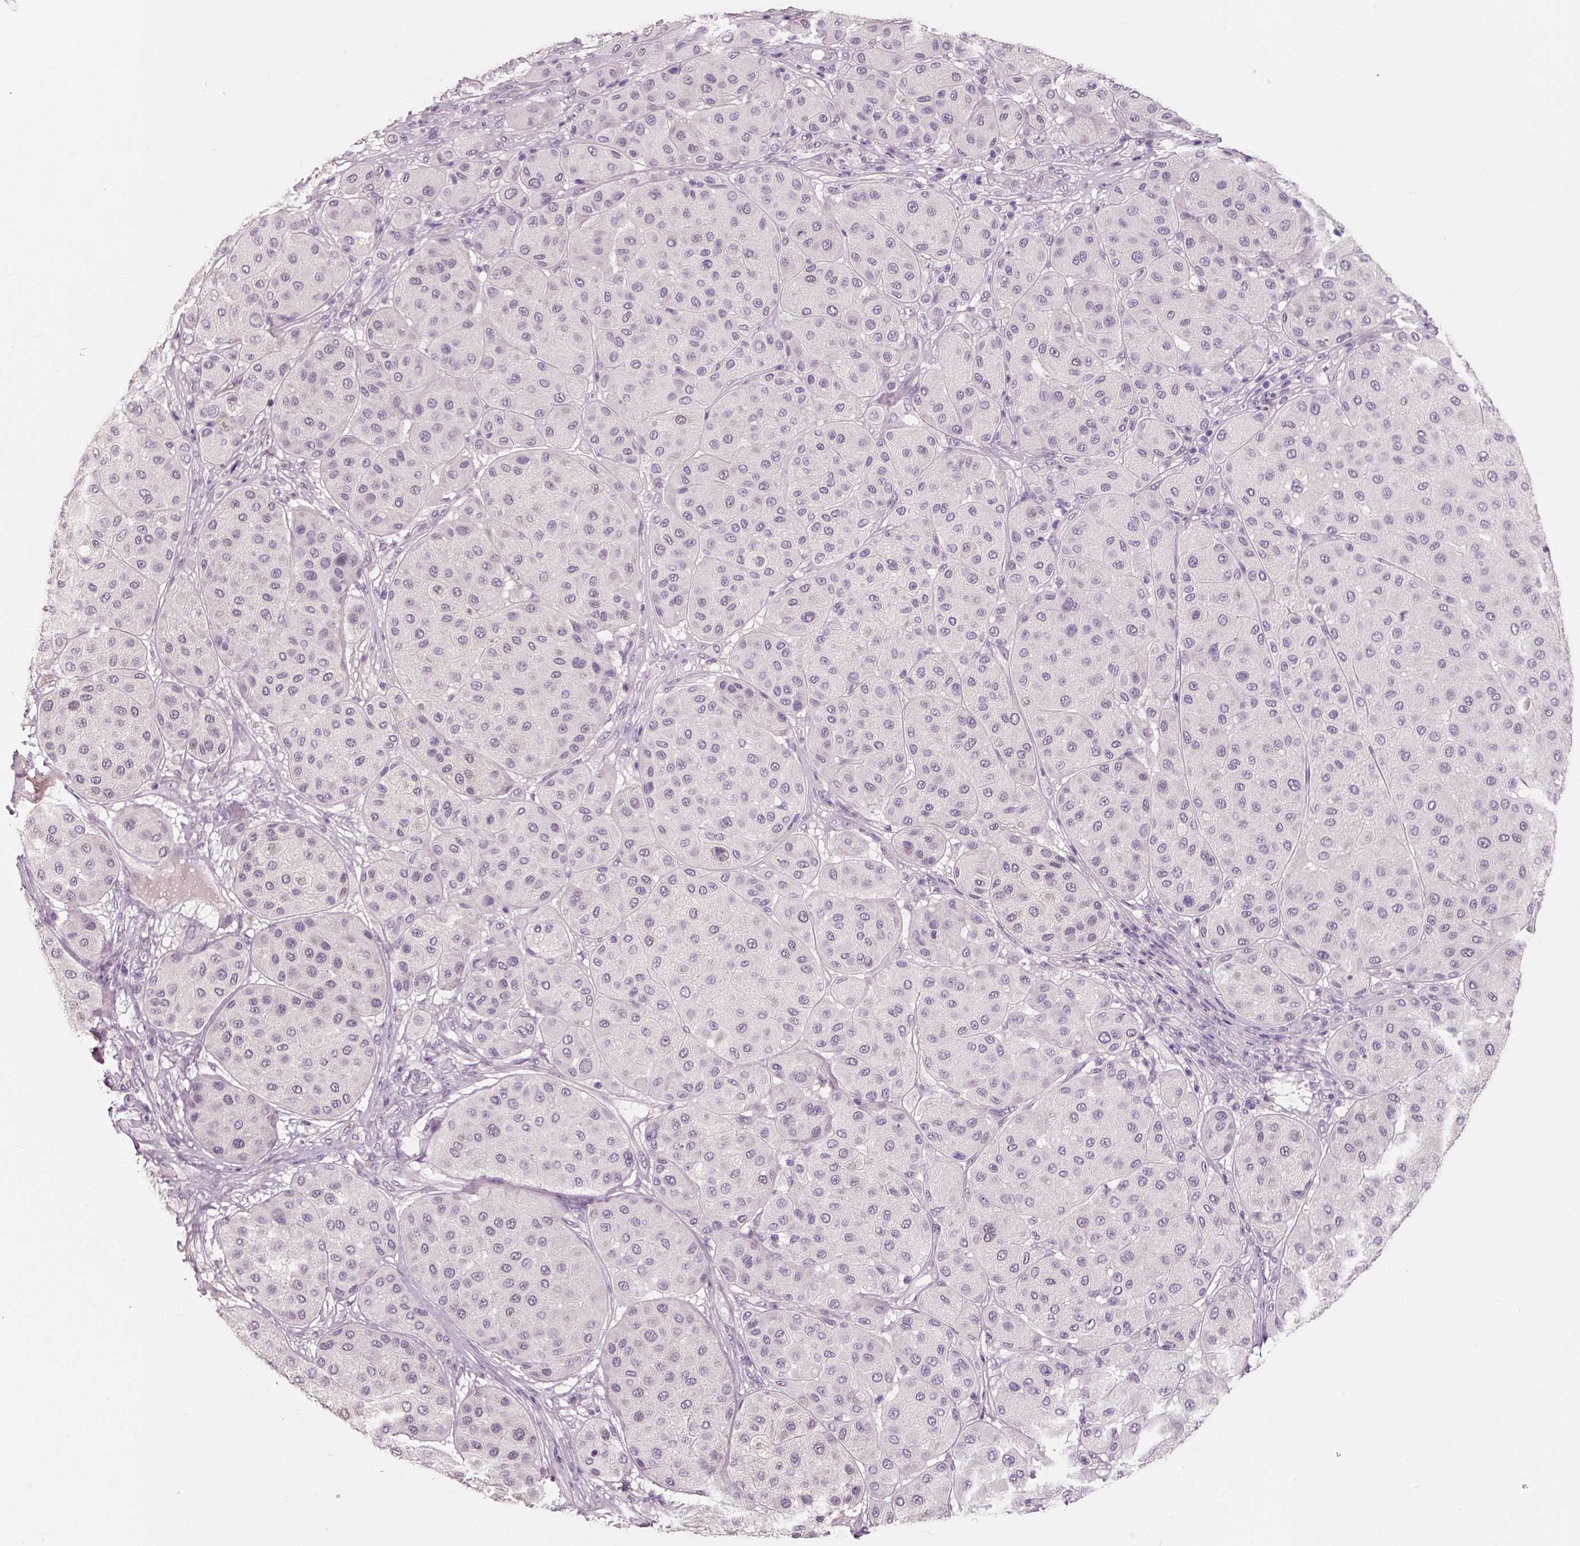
{"staining": {"intensity": "negative", "quantity": "none", "location": "none"}, "tissue": "melanoma", "cell_type": "Tumor cells", "image_type": "cancer", "snomed": [{"axis": "morphology", "description": "Malignant melanoma, Metastatic site"}, {"axis": "topography", "description": "Smooth muscle"}], "caption": "There is no significant staining in tumor cells of malignant melanoma (metastatic site).", "gene": "NECAB1", "patient": {"sex": "male", "age": 41}}